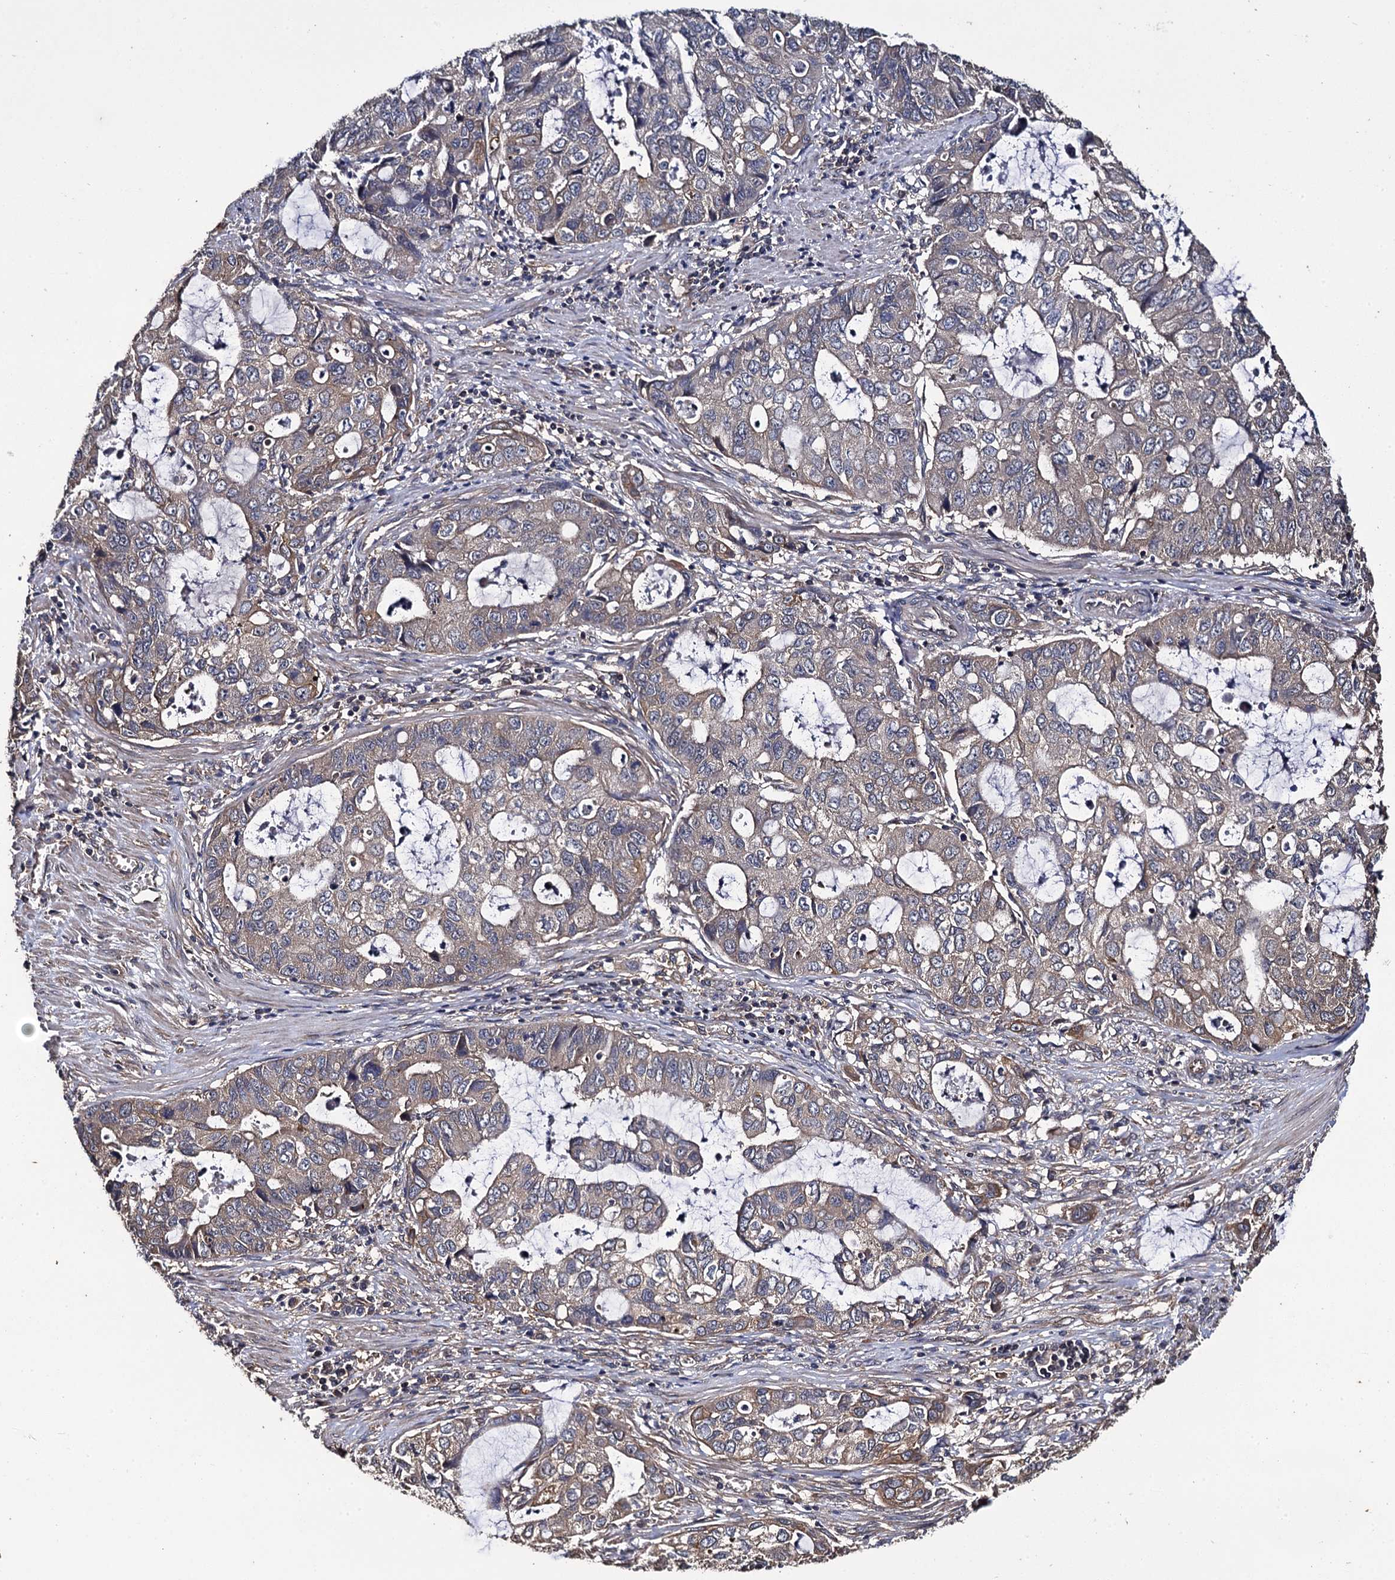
{"staining": {"intensity": "weak", "quantity": "<25%", "location": "cytoplasmic/membranous"}, "tissue": "stomach cancer", "cell_type": "Tumor cells", "image_type": "cancer", "snomed": [{"axis": "morphology", "description": "Adenocarcinoma, NOS"}, {"axis": "topography", "description": "Stomach, upper"}], "caption": "Immunohistochemistry (IHC) of human adenocarcinoma (stomach) shows no positivity in tumor cells.", "gene": "TTC23", "patient": {"sex": "female", "age": 52}}